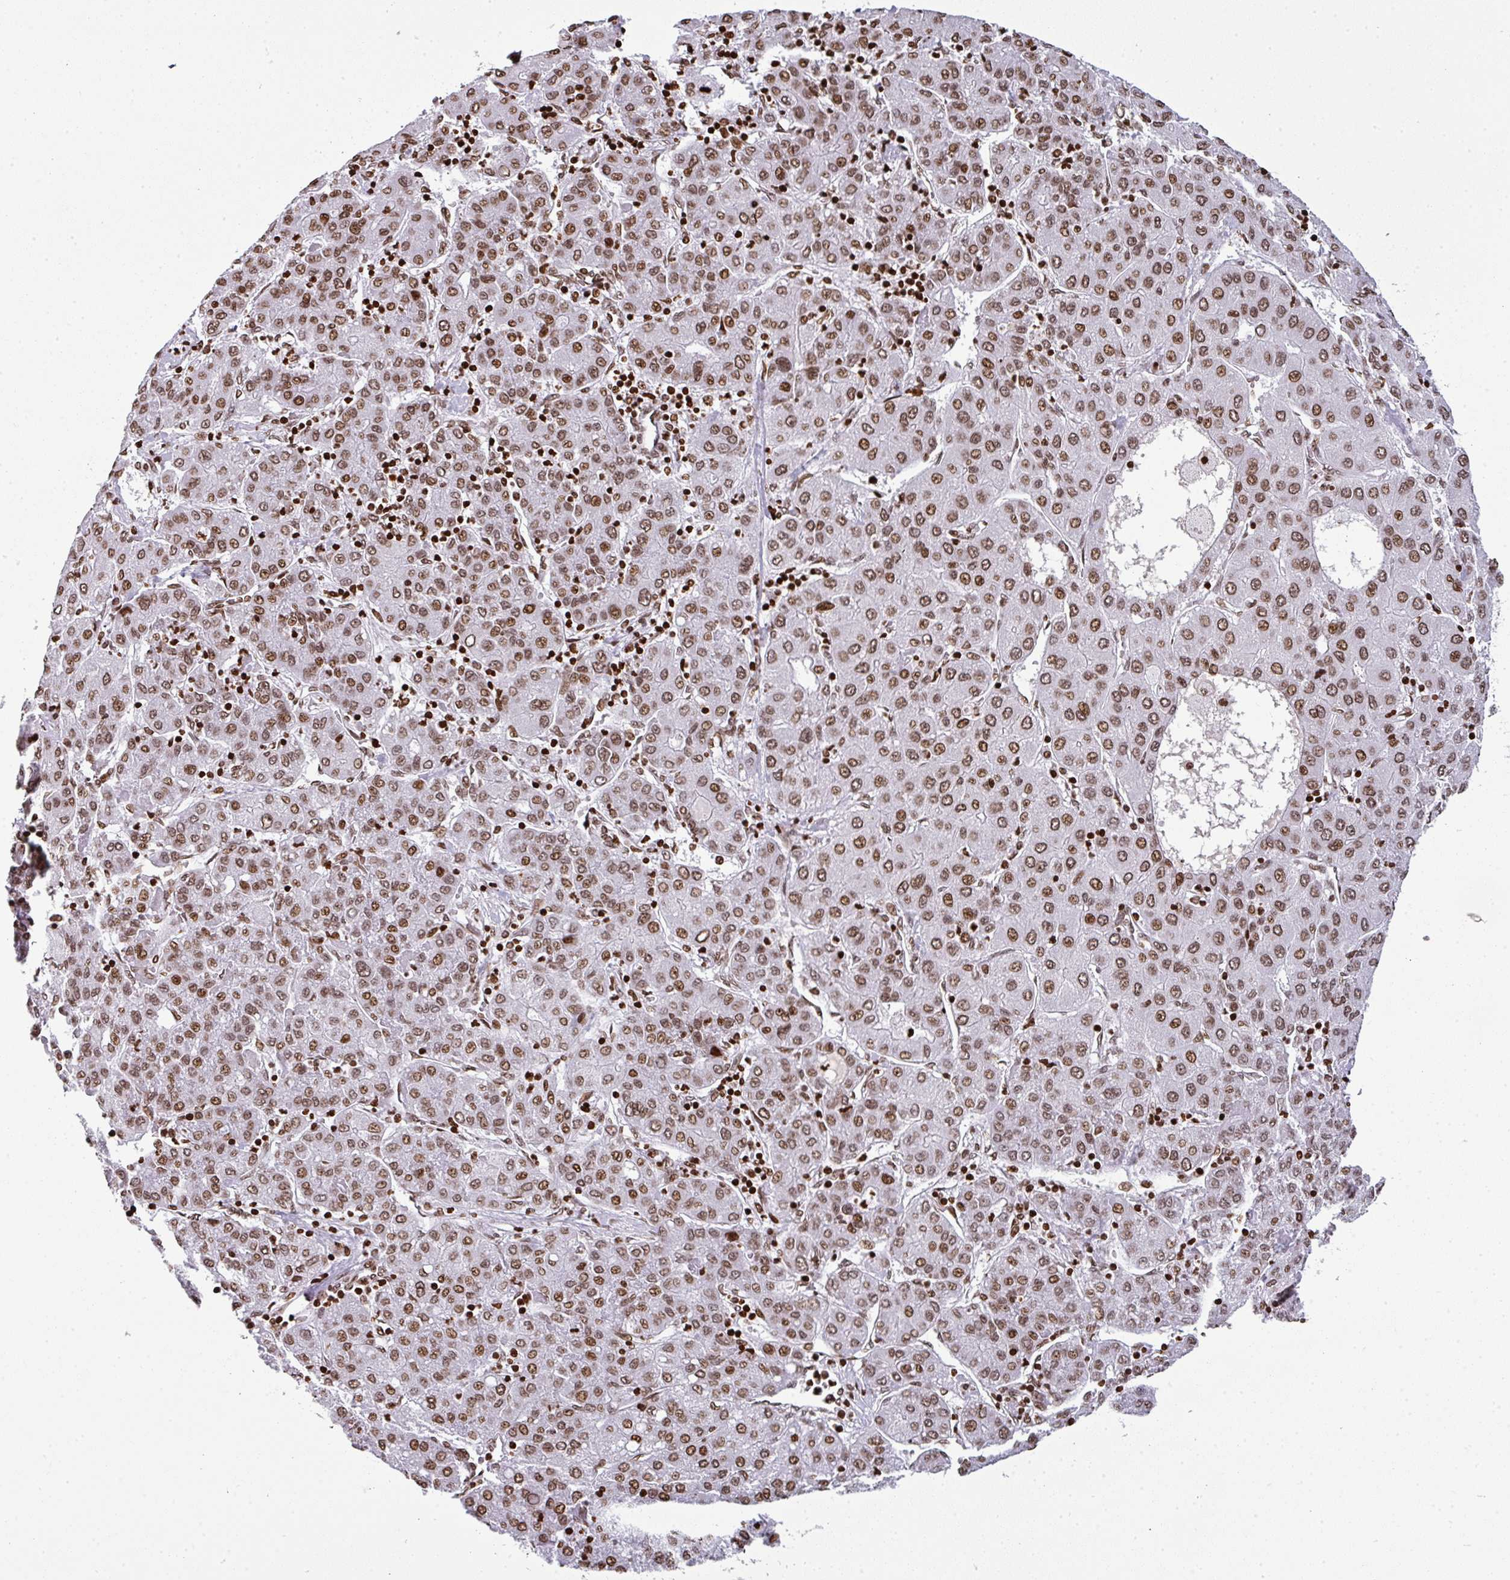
{"staining": {"intensity": "moderate", "quantity": ">75%", "location": "nuclear"}, "tissue": "liver cancer", "cell_type": "Tumor cells", "image_type": "cancer", "snomed": [{"axis": "morphology", "description": "Carcinoma, Hepatocellular, NOS"}, {"axis": "topography", "description": "Liver"}], "caption": "Protein positivity by immunohistochemistry reveals moderate nuclear staining in approximately >75% of tumor cells in liver cancer (hepatocellular carcinoma).", "gene": "RASL11A", "patient": {"sex": "male", "age": 65}}